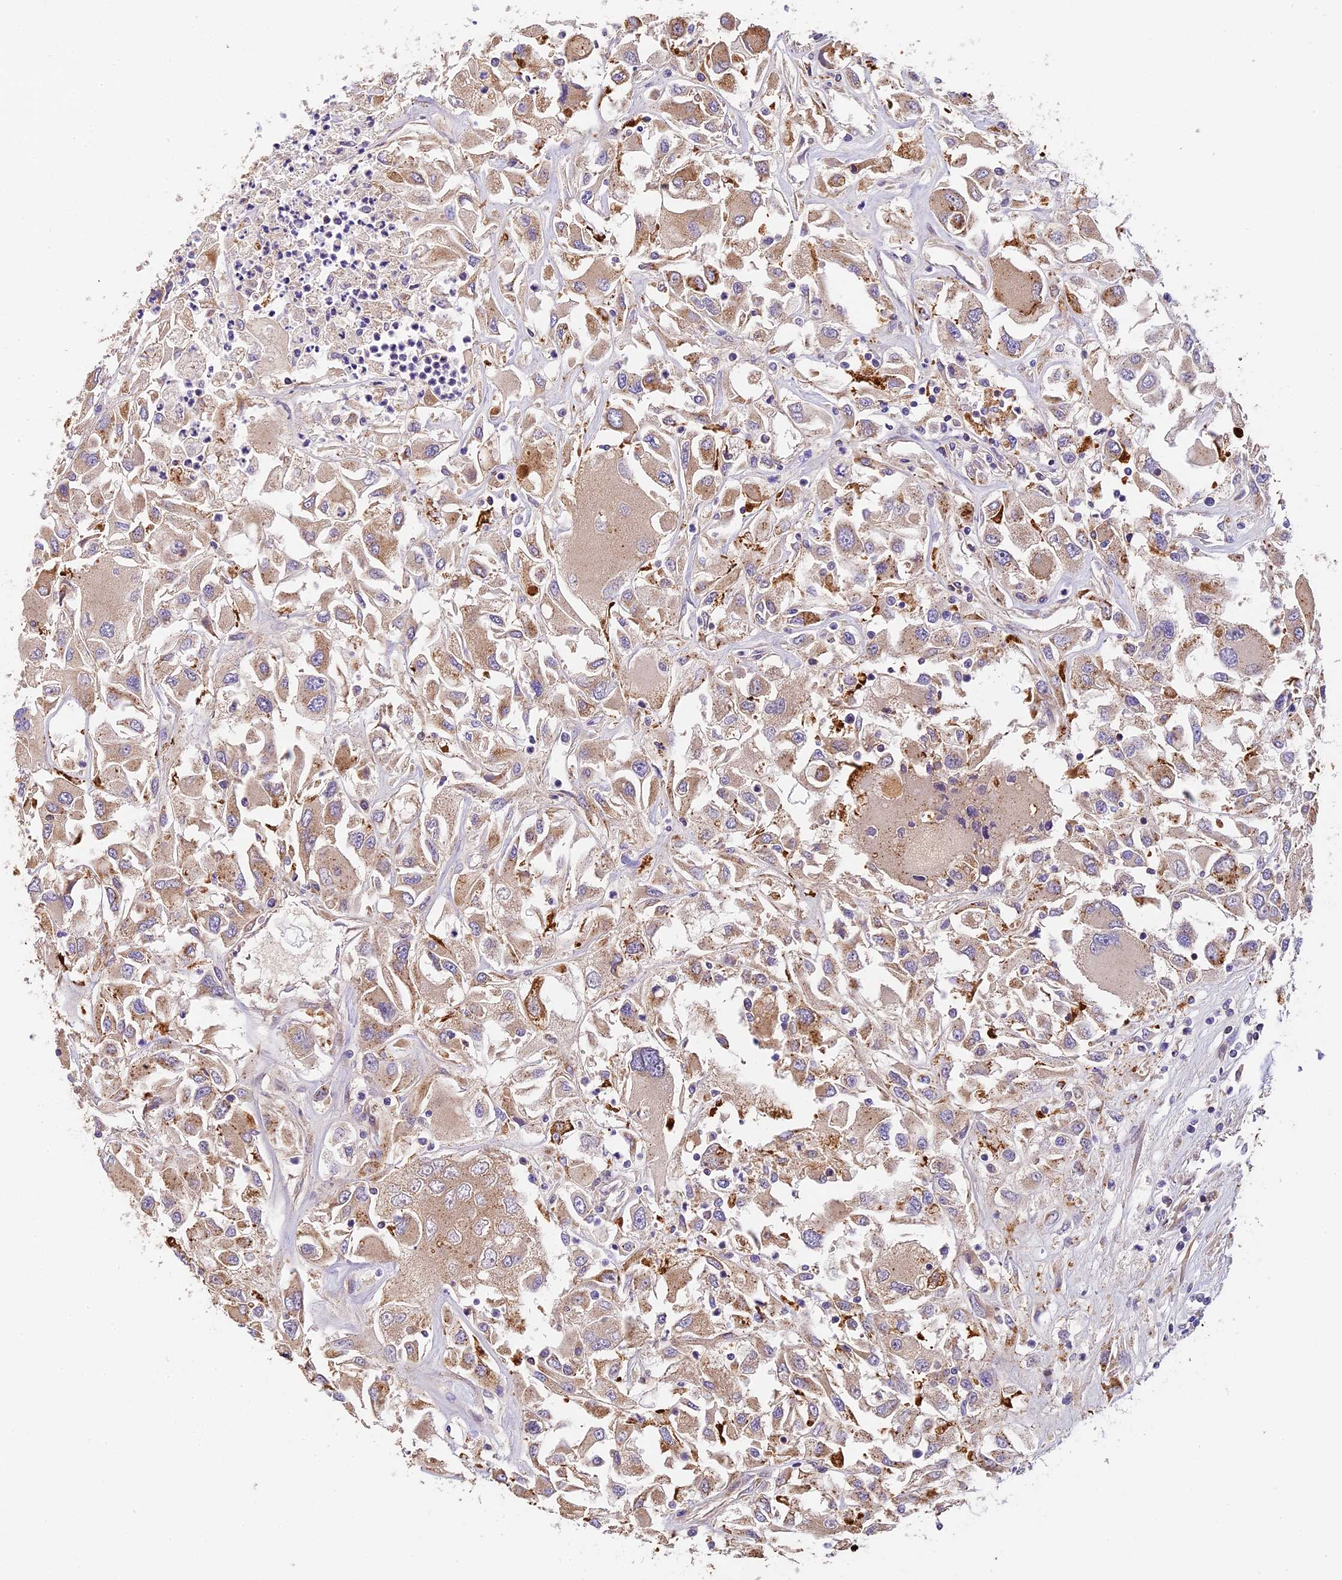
{"staining": {"intensity": "moderate", "quantity": "25%-75%", "location": "cytoplasmic/membranous"}, "tissue": "renal cancer", "cell_type": "Tumor cells", "image_type": "cancer", "snomed": [{"axis": "morphology", "description": "Adenocarcinoma, NOS"}, {"axis": "topography", "description": "Kidney"}], "caption": "A brown stain labels moderate cytoplasmic/membranous positivity of a protein in human renal cancer tumor cells.", "gene": "COPE", "patient": {"sex": "female", "age": 52}}